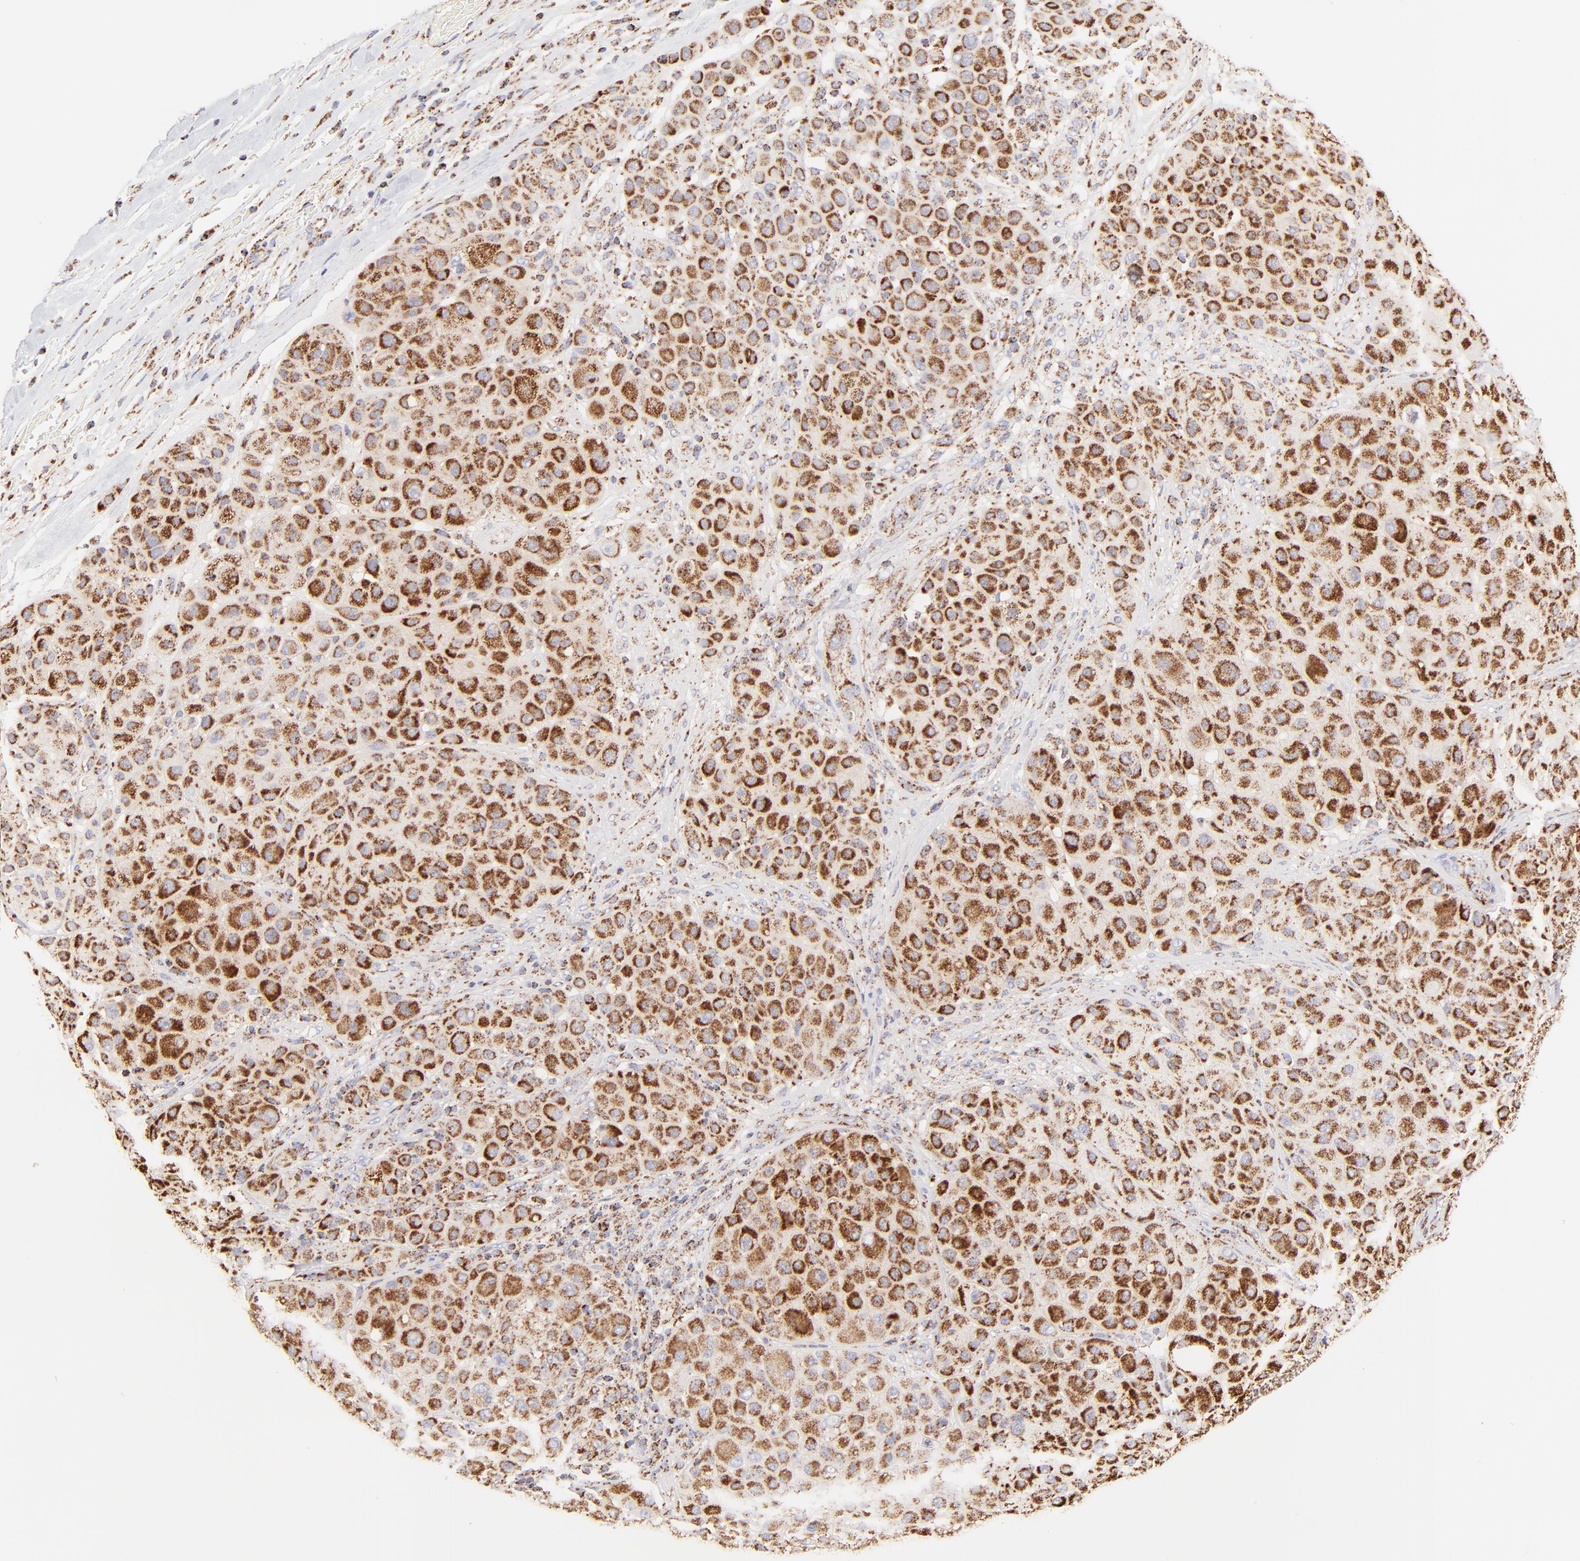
{"staining": {"intensity": "moderate", "quantity": ">75%", "location": "cytoplasmic/membranous"}, "tissue": "melanoma", "cell_type": "Tumor cells", "image_type": "cancer", "snomed": [{"axis": "morphology", "description": "Normal tissue, NOS"}, {"axis": "morphology", "description": "Malignant melanoma, Metastatic site"}, {"axis": "topography", "description": "Skin"}], "caption": "IHC micrograph of neoplastic tissue: malignant melanoma (metastatic site) stained using immunohistochemistry displays medium levels of moderate protein expression localized specifically in the cytoplasmic/membranous of tumor cells, appearing as a cytoplasmic/membranous brown color.", "gene": "ECH1", "patient": {"sex": "male", "age": 41}}